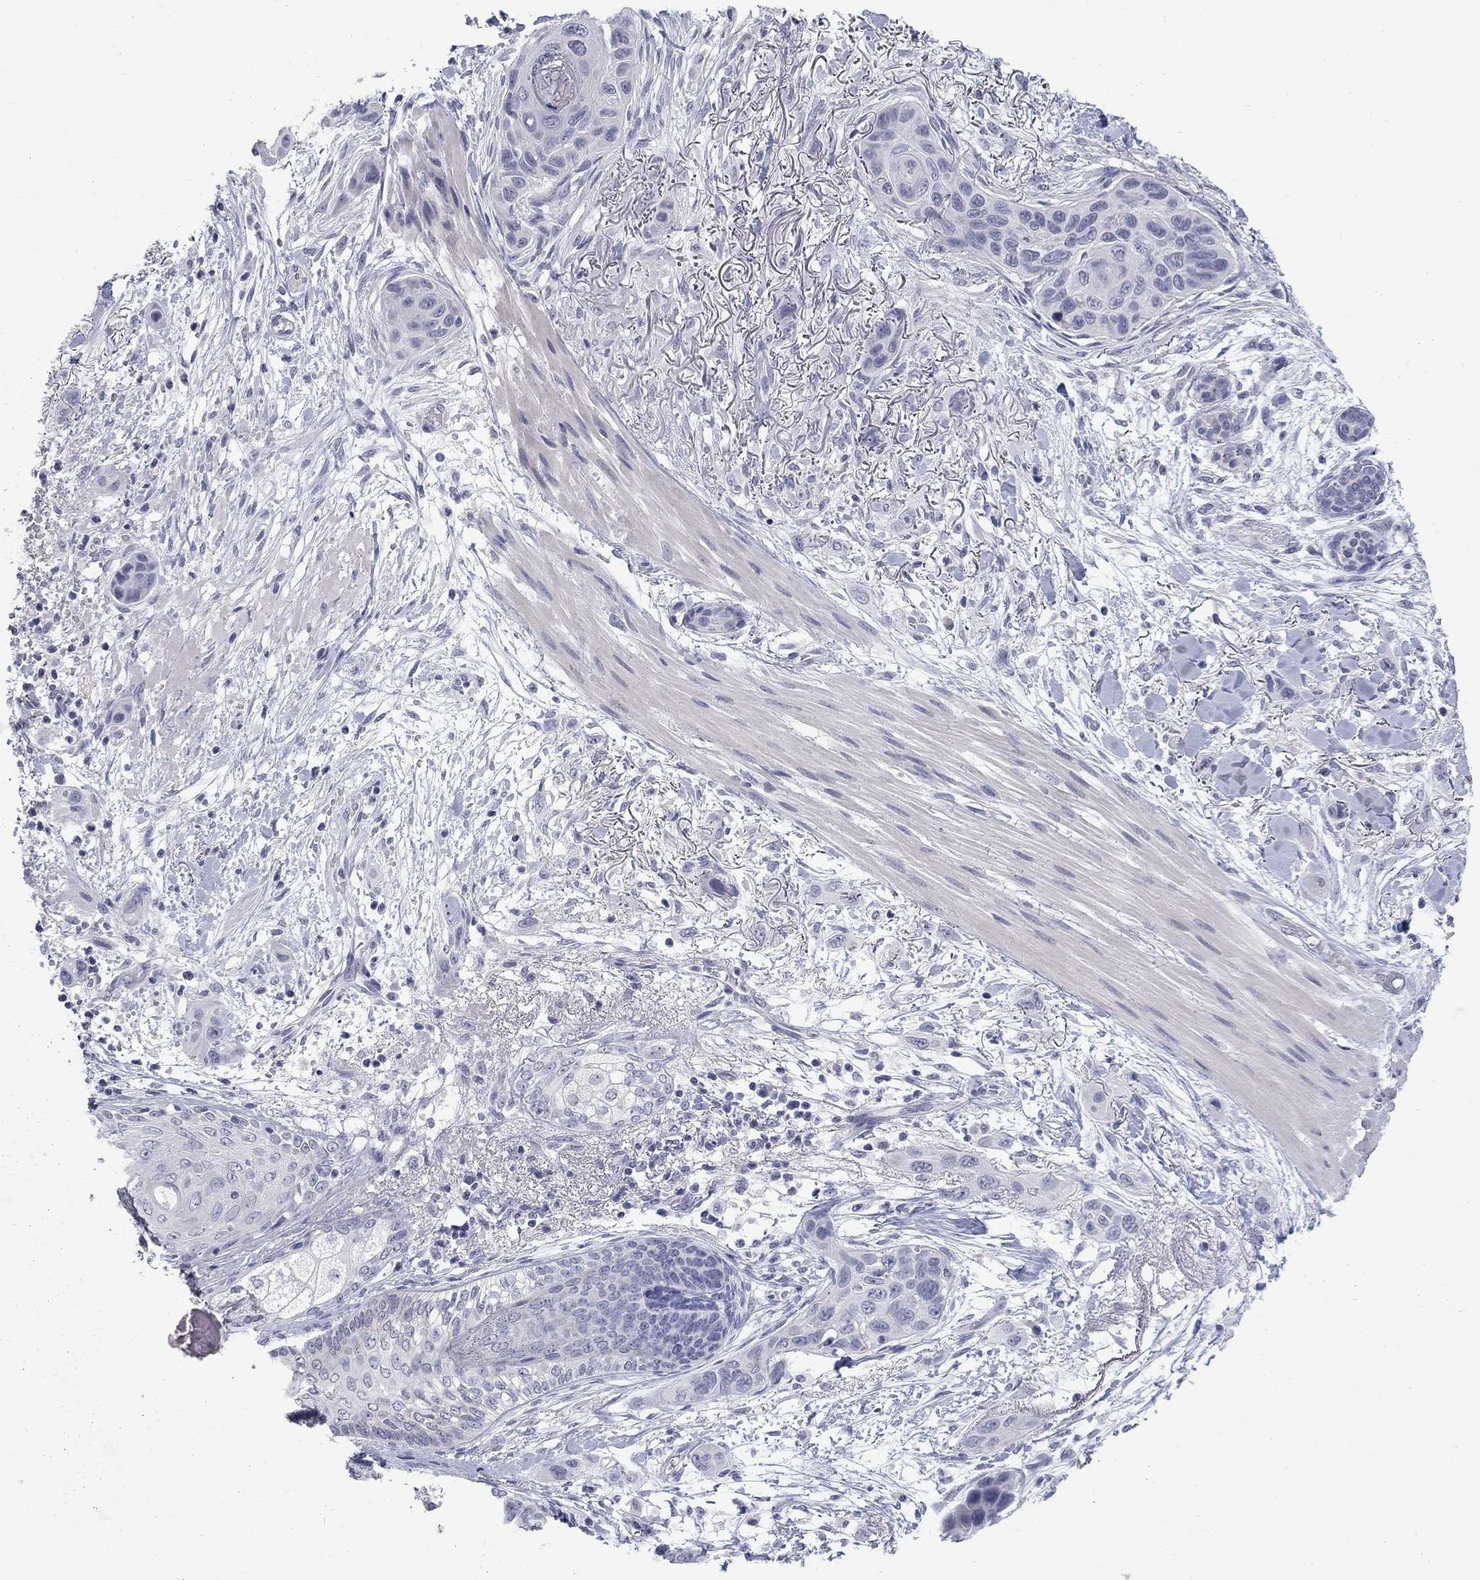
{"staining": {"intensity": "negative", "quantity": "none", "location": "none"}, "tissue": "skin cancer", "cell_type": "Tumor cells", "image_type": "cancer", "snomed": [{"axis": "morphology", "description": "Squamous cell carcinoma, NOS"}, {"axis": "topography", "description": "Skin"}], "caption": "A photomicrograph of squamous cell carcinoma (skin) stained for a protein exhibits no brown staining in tumor cells.", "gene": "CTNND2", "patient": {"sex": "male", "age": 79}}